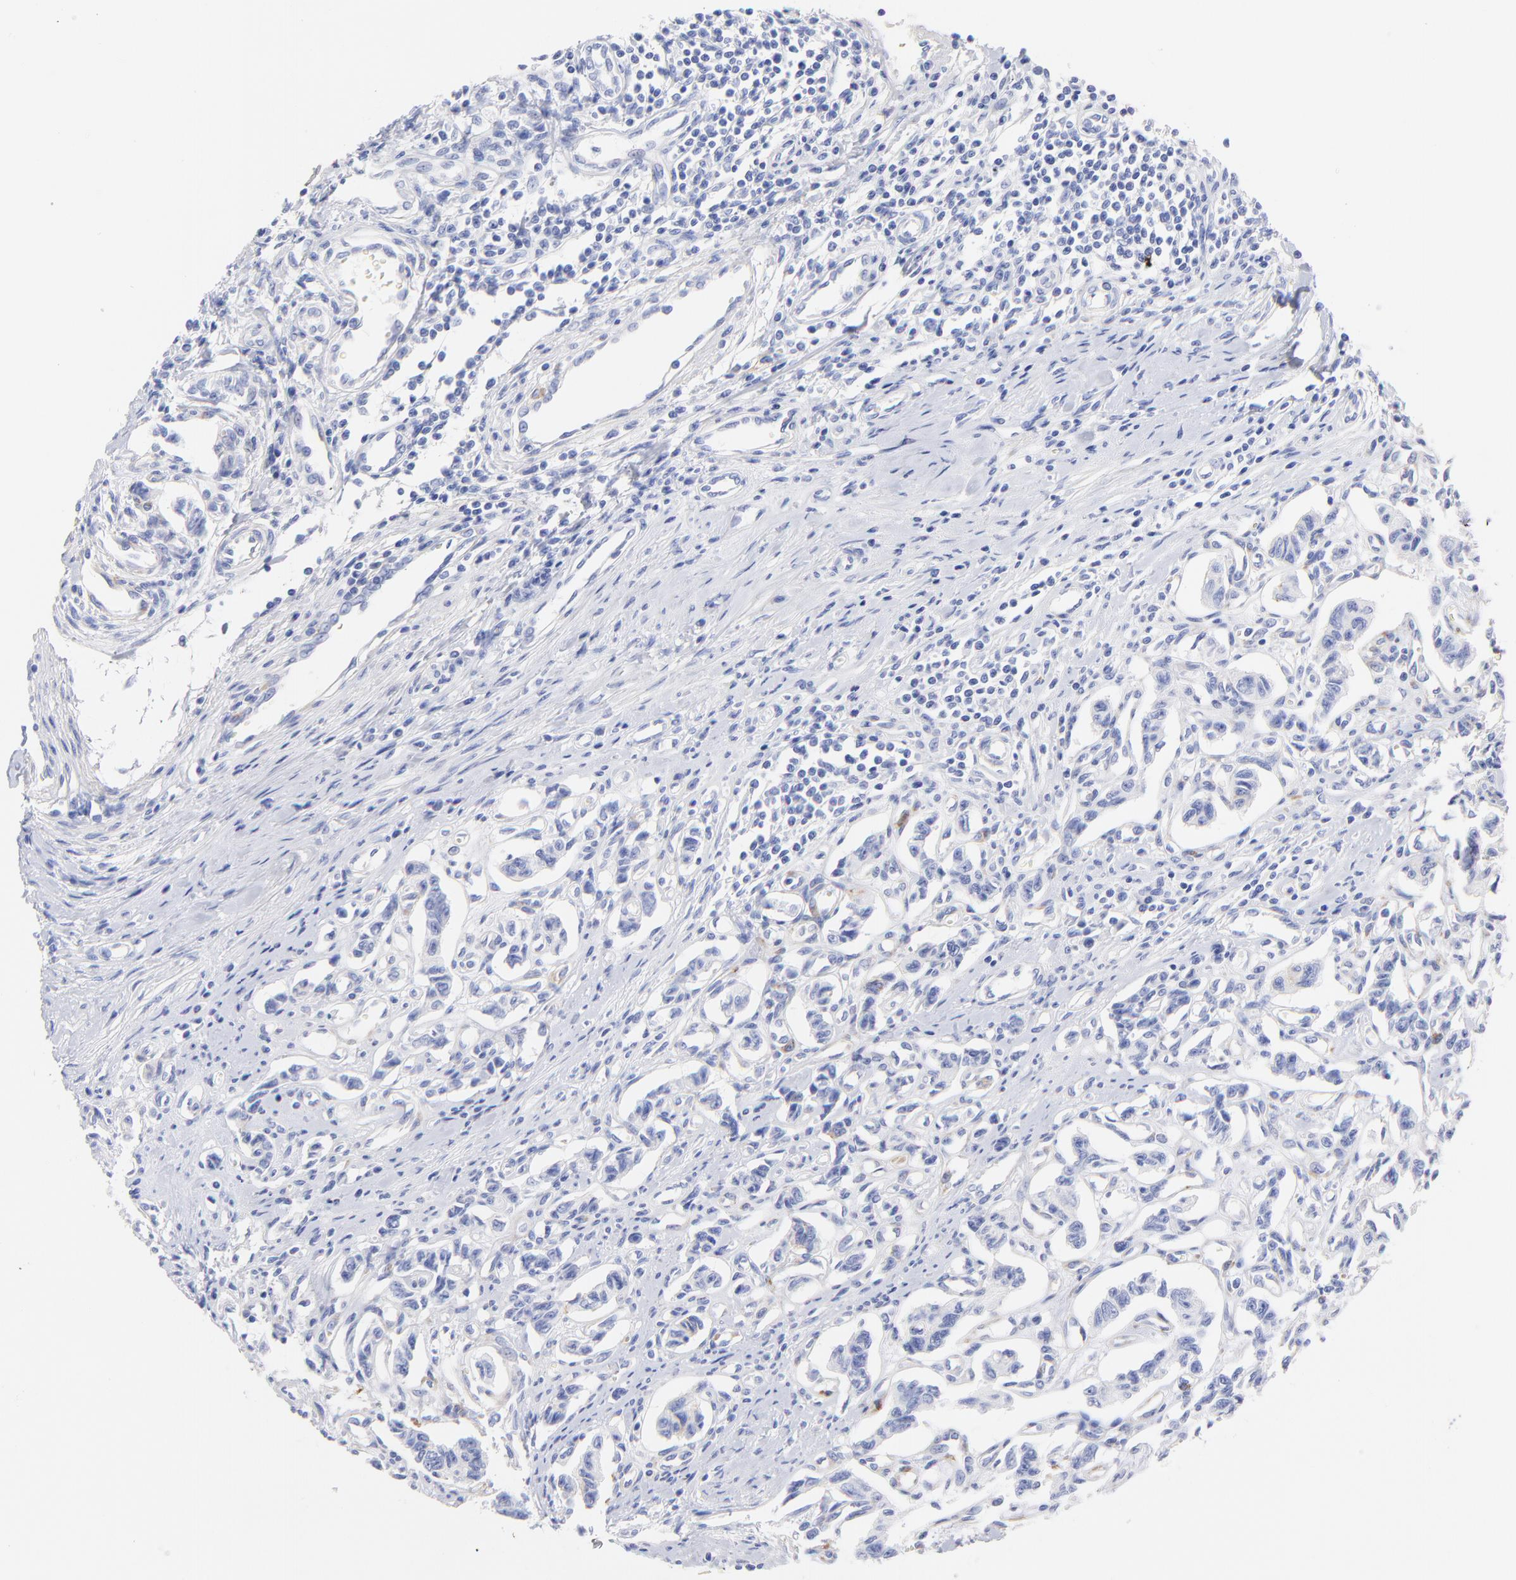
{"staining": {"intensity": "negative", "quantity": "none", "location": "none"}, "tissue": "renal cancer", "cell_type": "Tumor cells", "image_type": "cancer", "snomed": [{"axis": "morphology", "description": "Carcinoid, malignant, NOS"}, {"axis": "topography", "description": "Kidney"}], "caption": "Immunohistochemistry photomicrograph of neoplastic tissue: human carcinoid (malignant) (renal) stained with DAB shows no significant protein staining in tumor cells.", "gene": "C1QTNF6", "patient": {"sex": "female", "age": 41}}